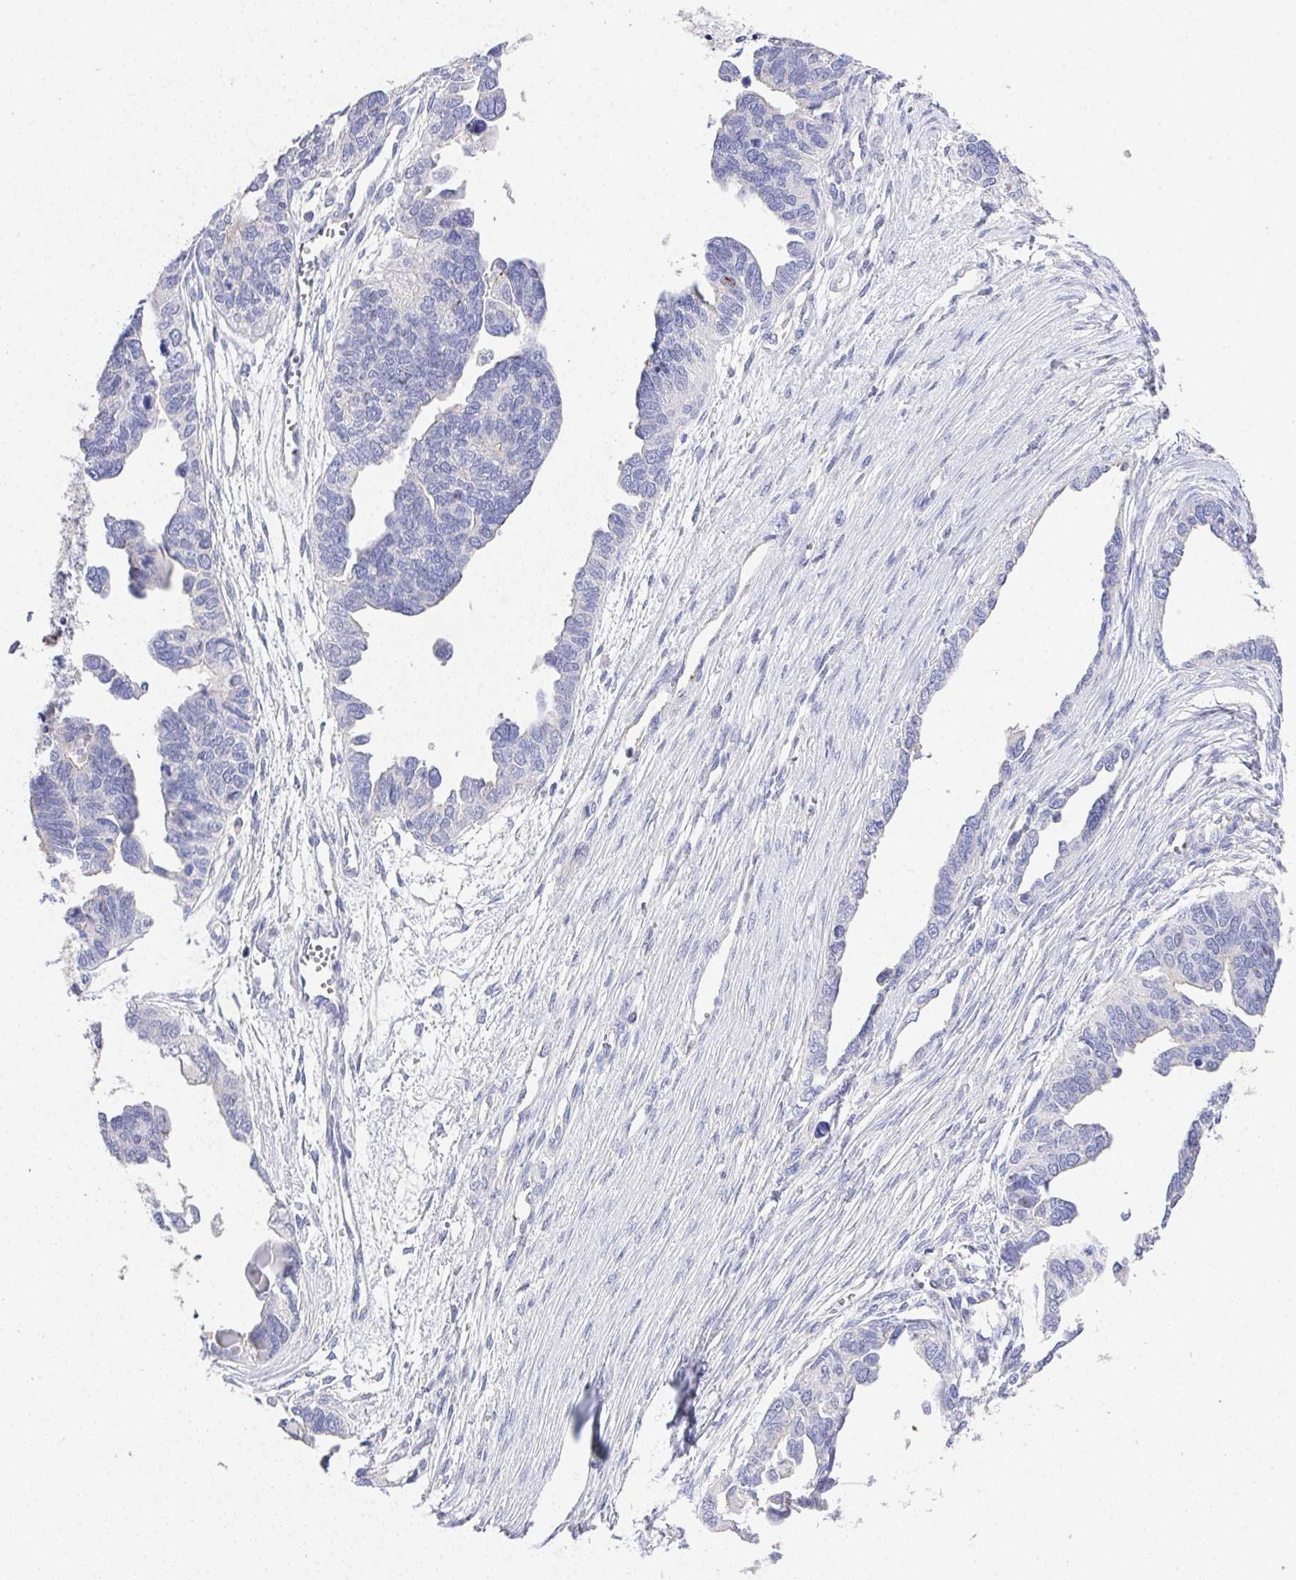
{"staining": {"intensity": "negative", "quantity": "none", "location": "none"}, "tissue": "ovarian cancer", "cell_type": "Tumor cells", "image_type": "cancer", "snomed": [{"axis": "morphology", "description": "Cystadenocarcinoma, serous, NOS"}, {"axis": "topography", "description": "Ovary"}], "caption": "The histopathology image reveals no staining of tumor cells in ovarian cancer (serous cystadenocarcinoma).", "gene": "PRG3", "patient": {"sex": "female", "age": 51}}